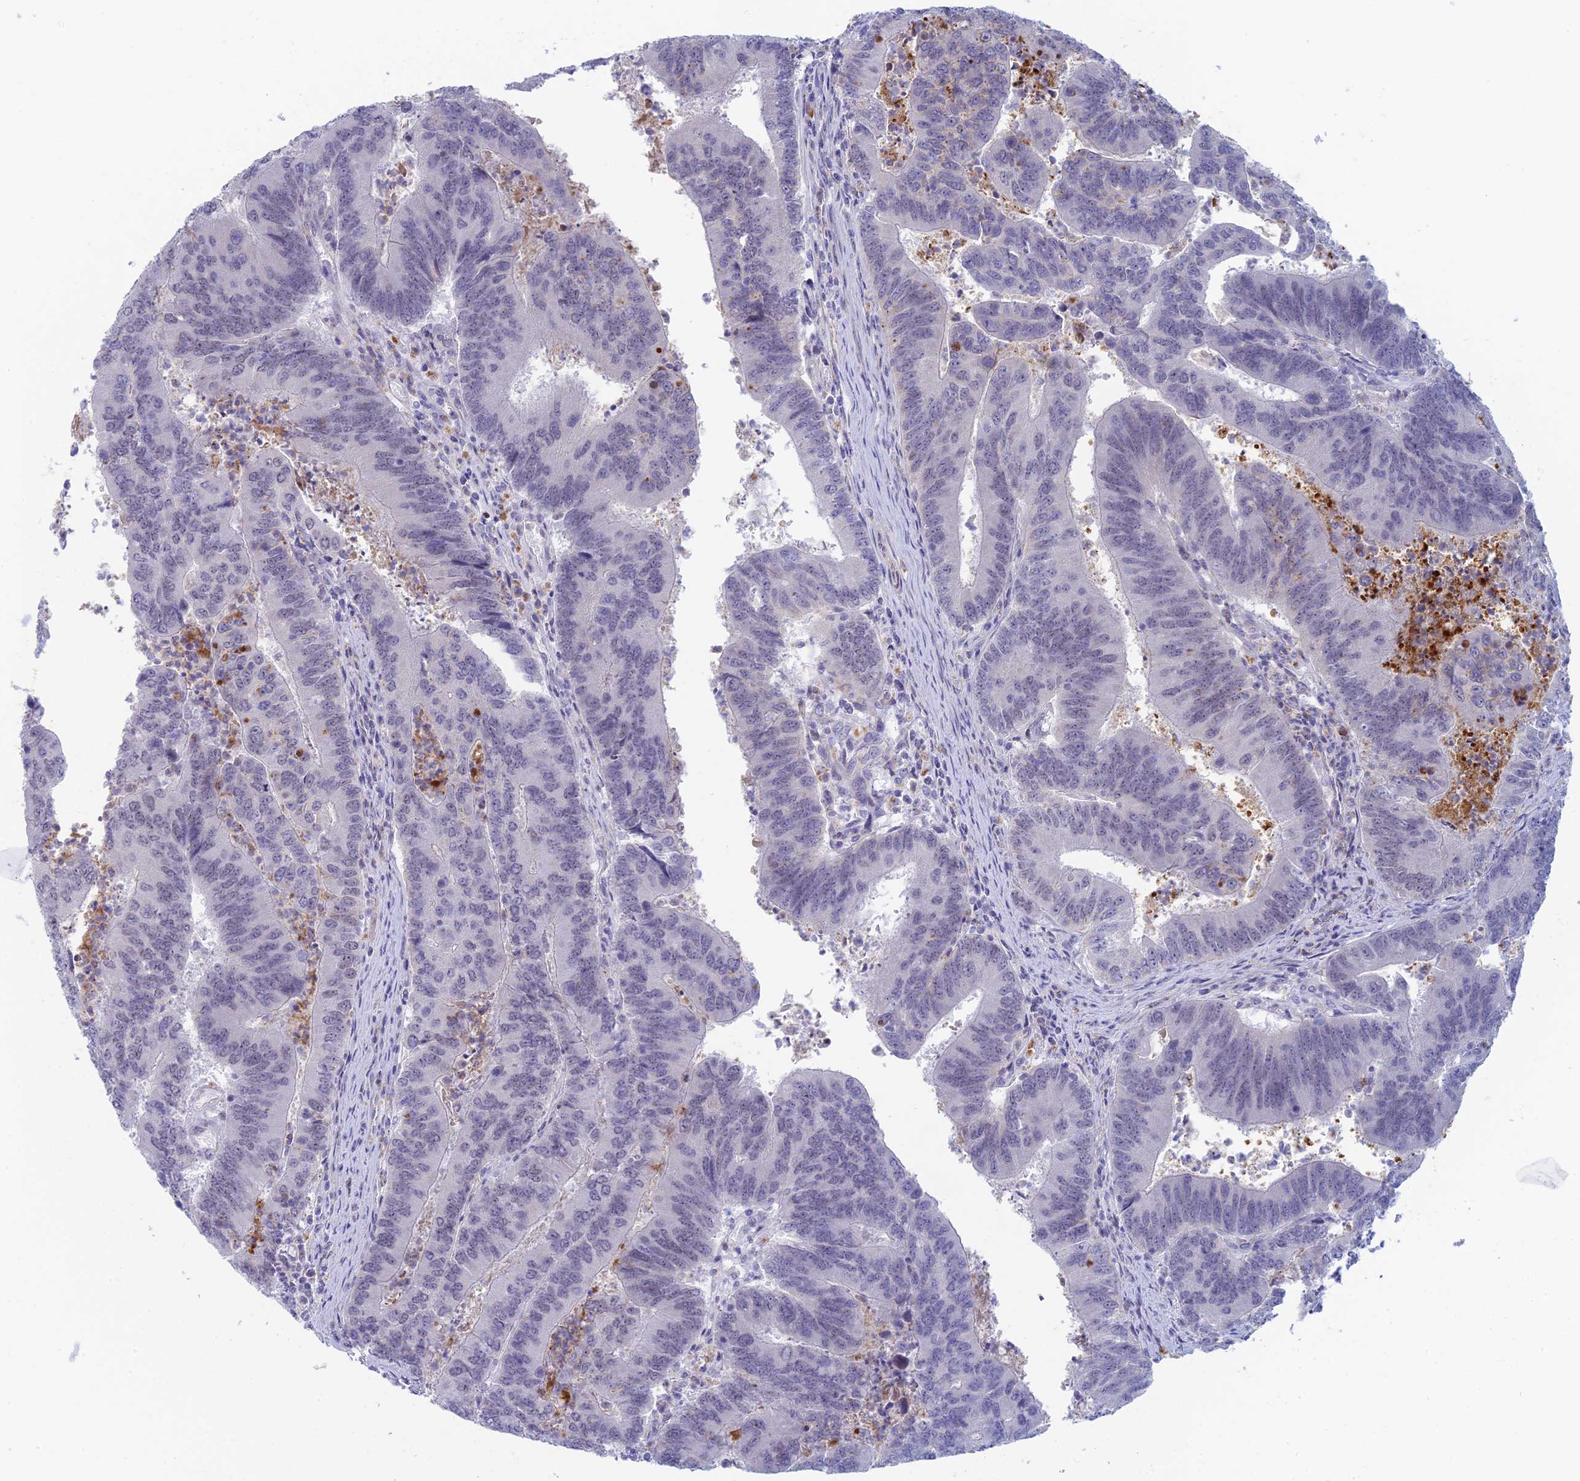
{"staining": {"intensity": "negative", "quantity": "none", "location": "none"}, "tissue": "colorectal cancer", "cell_type": "Tumor cells", "image_type": "cancer", "snomed": [{"axis": "morphology", "description": "Adenocarcinoma, NOS"}, {"axis": "topography", "description": "Colon"}], "caption": "Immunohistochemical staining of adenocarcinoma (colorectal) demonstrates no significant positivity in tumor cells.", "gene": "PPP1R26", "patient": {"sex": "female", "age": 67}}